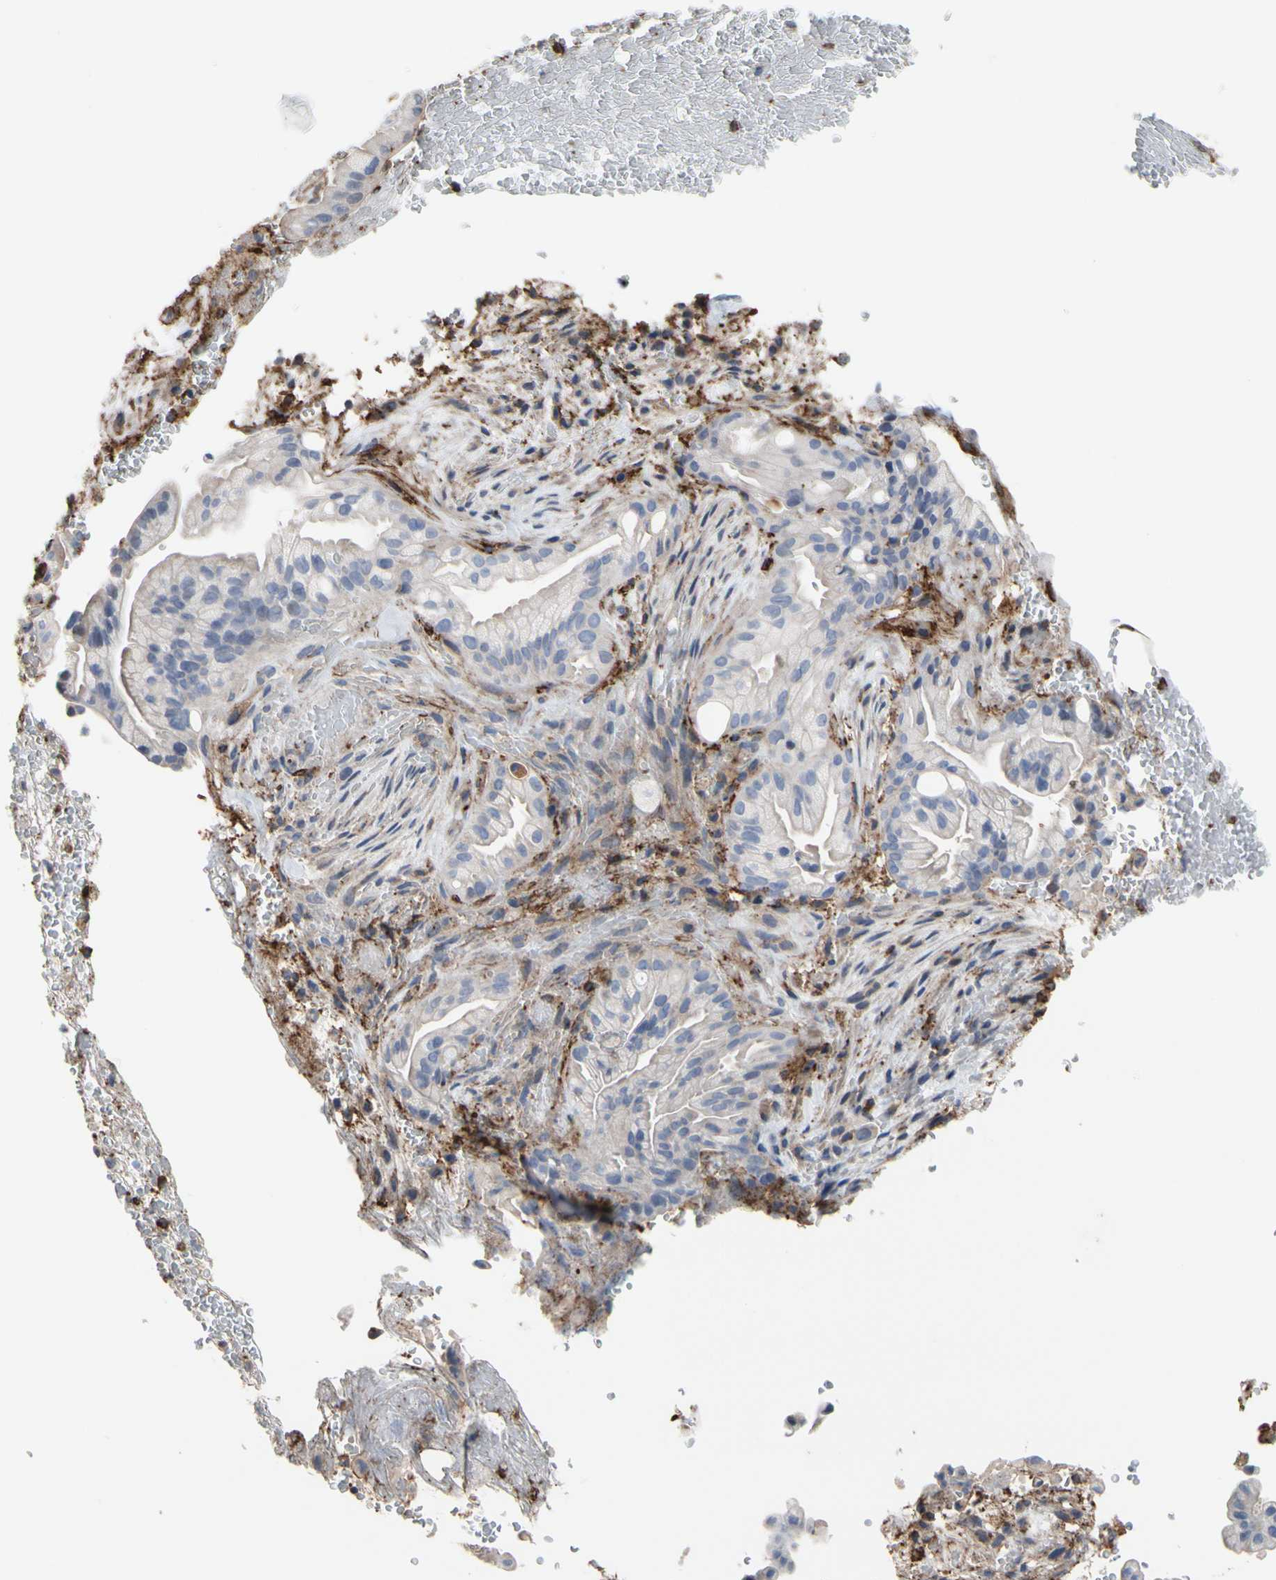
{"staining": {"intensity": "weak", "quantity": ">75%", "location": "cytoplasmic/membranous"}, "tissue": "liver cancer", "cell_type": "Tumor cells", "image_type": "cancer", "snomed": [{"axis": "morphology", "description": "Cholangiocarcinoma"}, {"axis": "topography", "description": "Liver"}], "caption": "A photomicrograph of liver cholangiocarcinoma stained for a protein exhibits weak cytoplasmic/membranous brown staining in tumor cells. The staining was performed using DAB (3,3'-diaminobenzidine) to visualize the protein expression in brown, while the nuclei were stained in blue with hematoxylin (Magnification: 20x).", "gene": "ANXA6", "patient": {"sex": "female", "age": 68}}